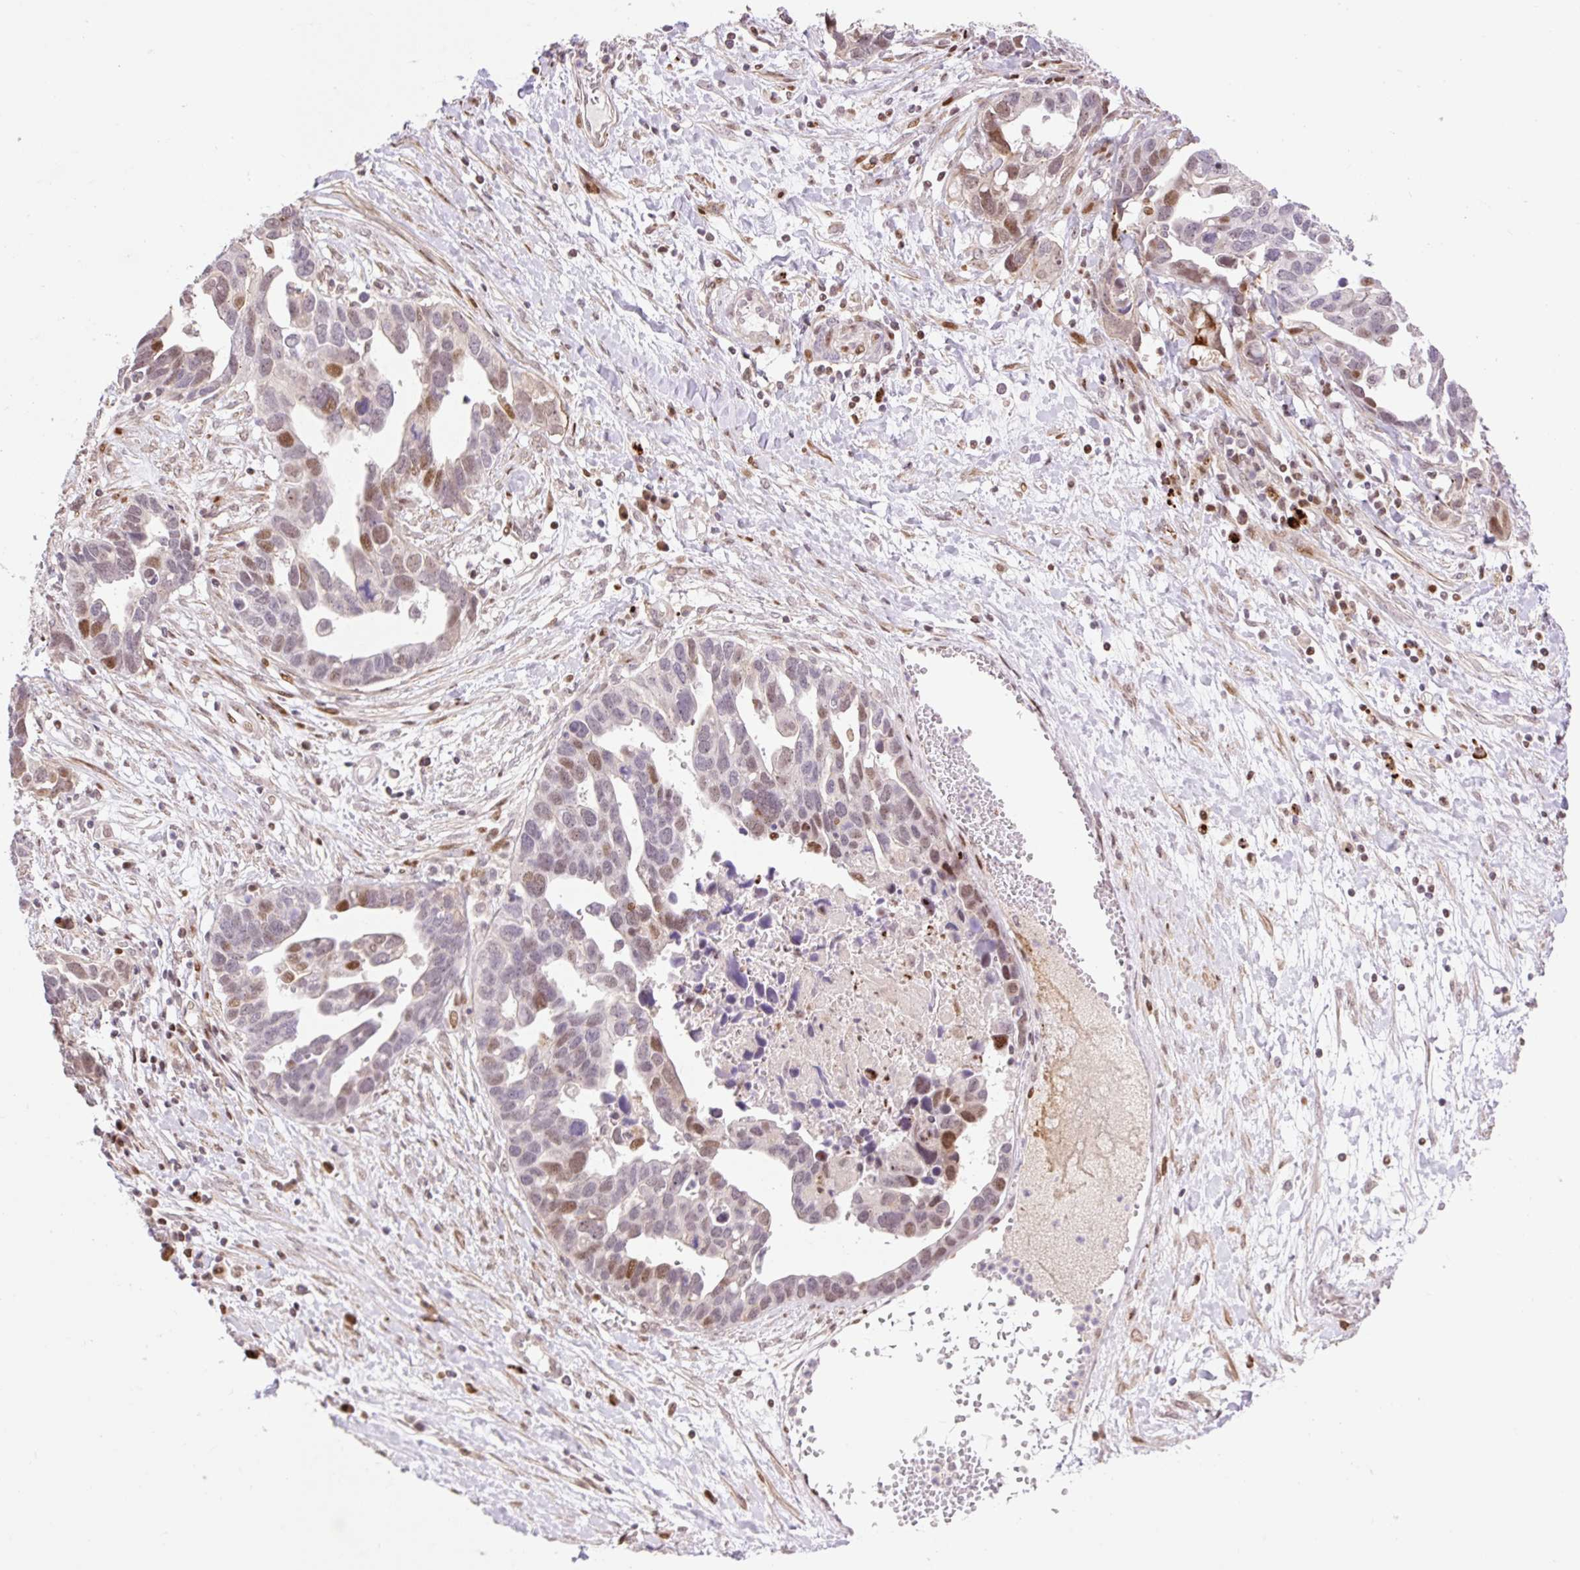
{"staining": {"intensity": "moderate", "quantity": "25%-75%", "location": "nuclear"}, "tissue": "ovarian cancer", "cell_type": "Tumor cells", "image_type": "cancer", "snomed": [{"axis": "morphology", "description": "Cystadenocarcinoma, serous, NOS"}, {"axis": "topography", "description": "Ovary"}], "caption": "A photomicrograph of human ovarian cancer (serous cystadenocarcinoma) stained for a protein displays moderate nuclear brown staining in tumor cells.", "gene": "RIPPLY3", "patient": {"sex": "female", "age": 54}}